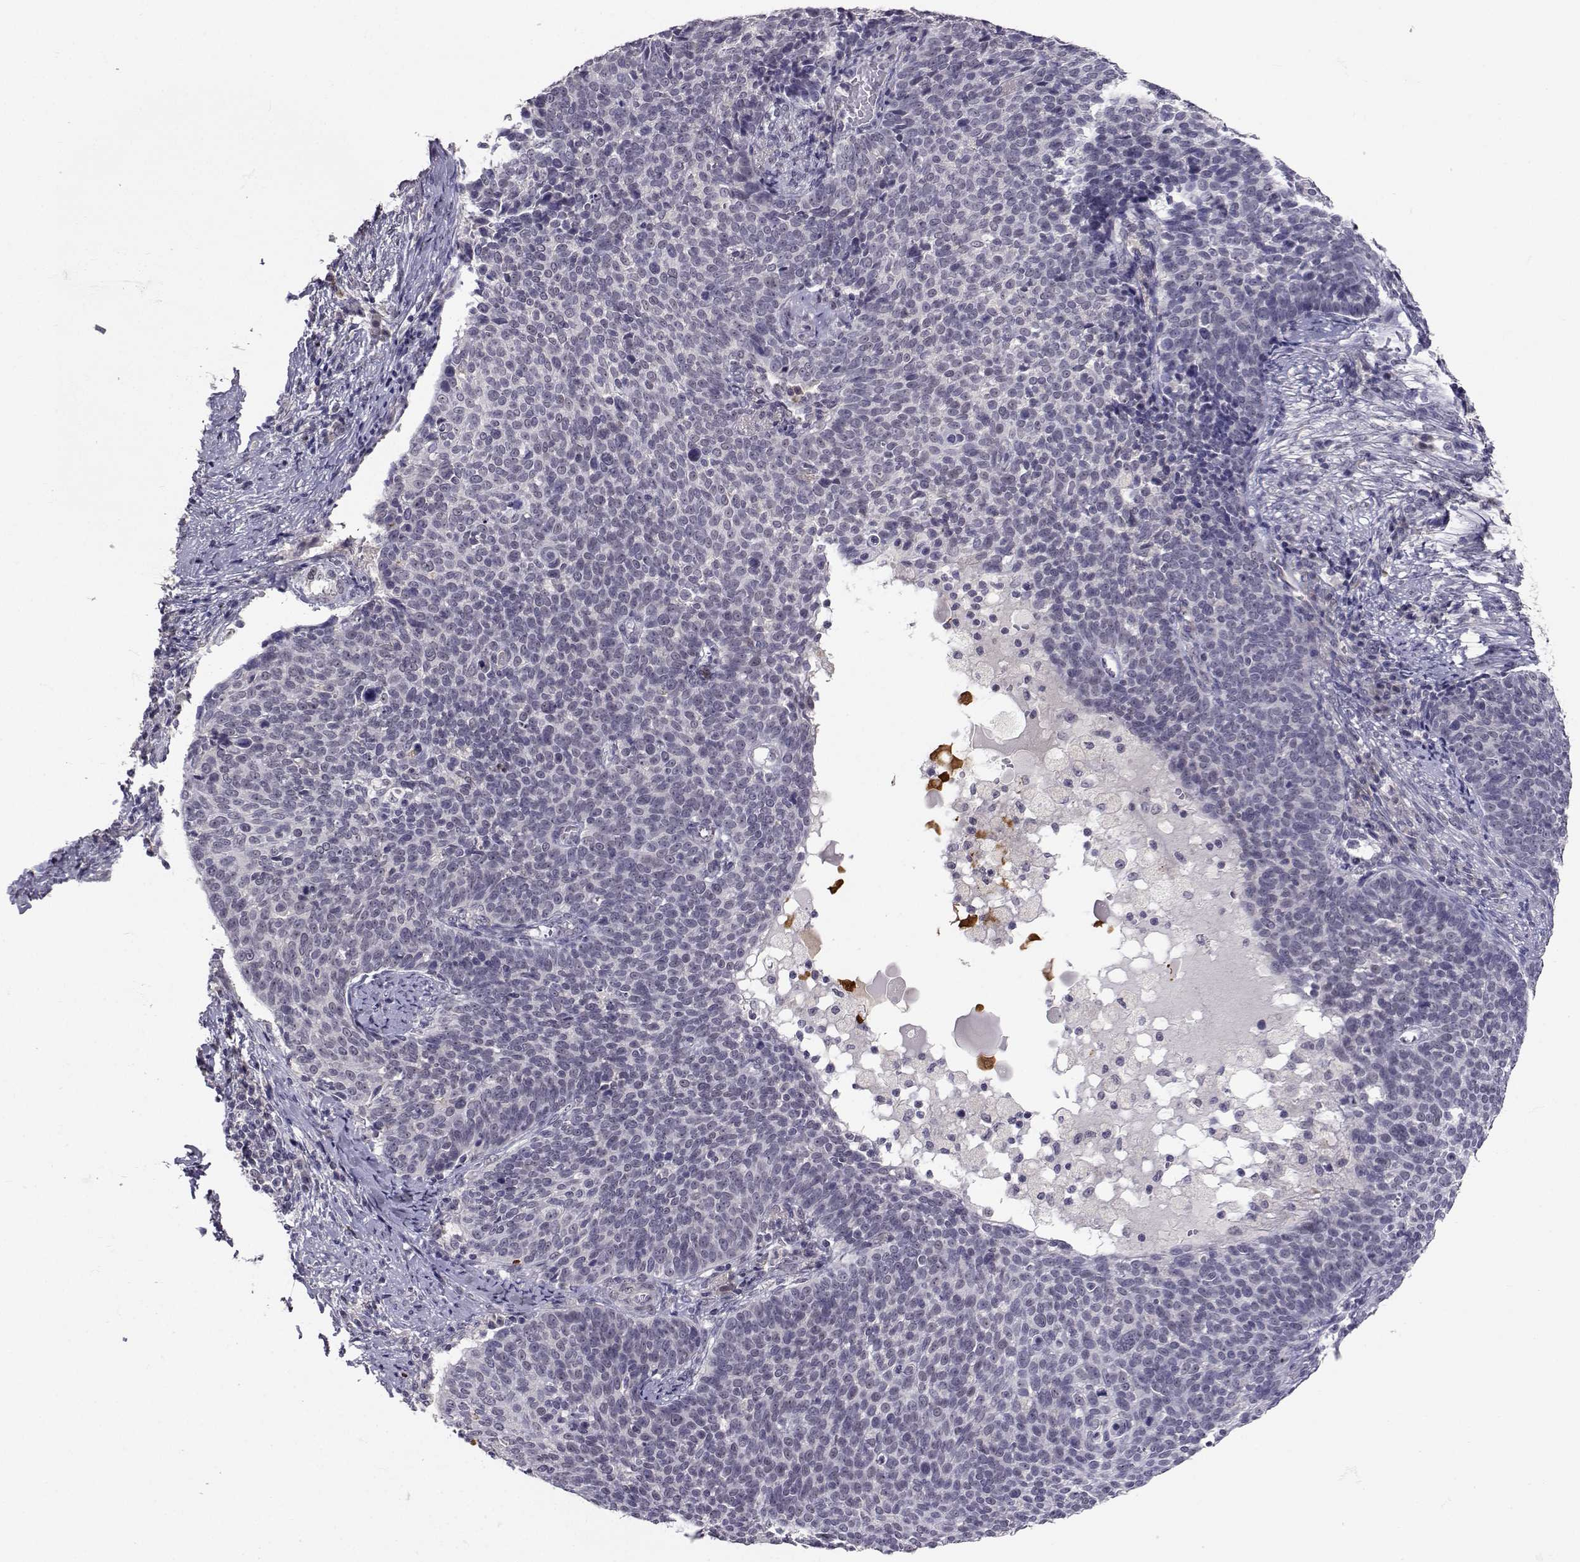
{"staining": {"intensity": "negative", "quantity": "none", "location": "none"}, "tissue": "cervical cancer", "cell_type": "Tumor cells", "image_type": "cancer", "snomed": [{"axis": "morphology", "description": "Squamous cell carcinoma, NOS"}, {"axis": "topography", "description": "Cervix"}], "caption": "This is a image of immunohistochemistry (IHC) staining of cervical squamous cell carcinoma, which shows no expression in tumor cells.", "gene": "SLC6A3", "patient": {"sex": "female", "age": 39}}